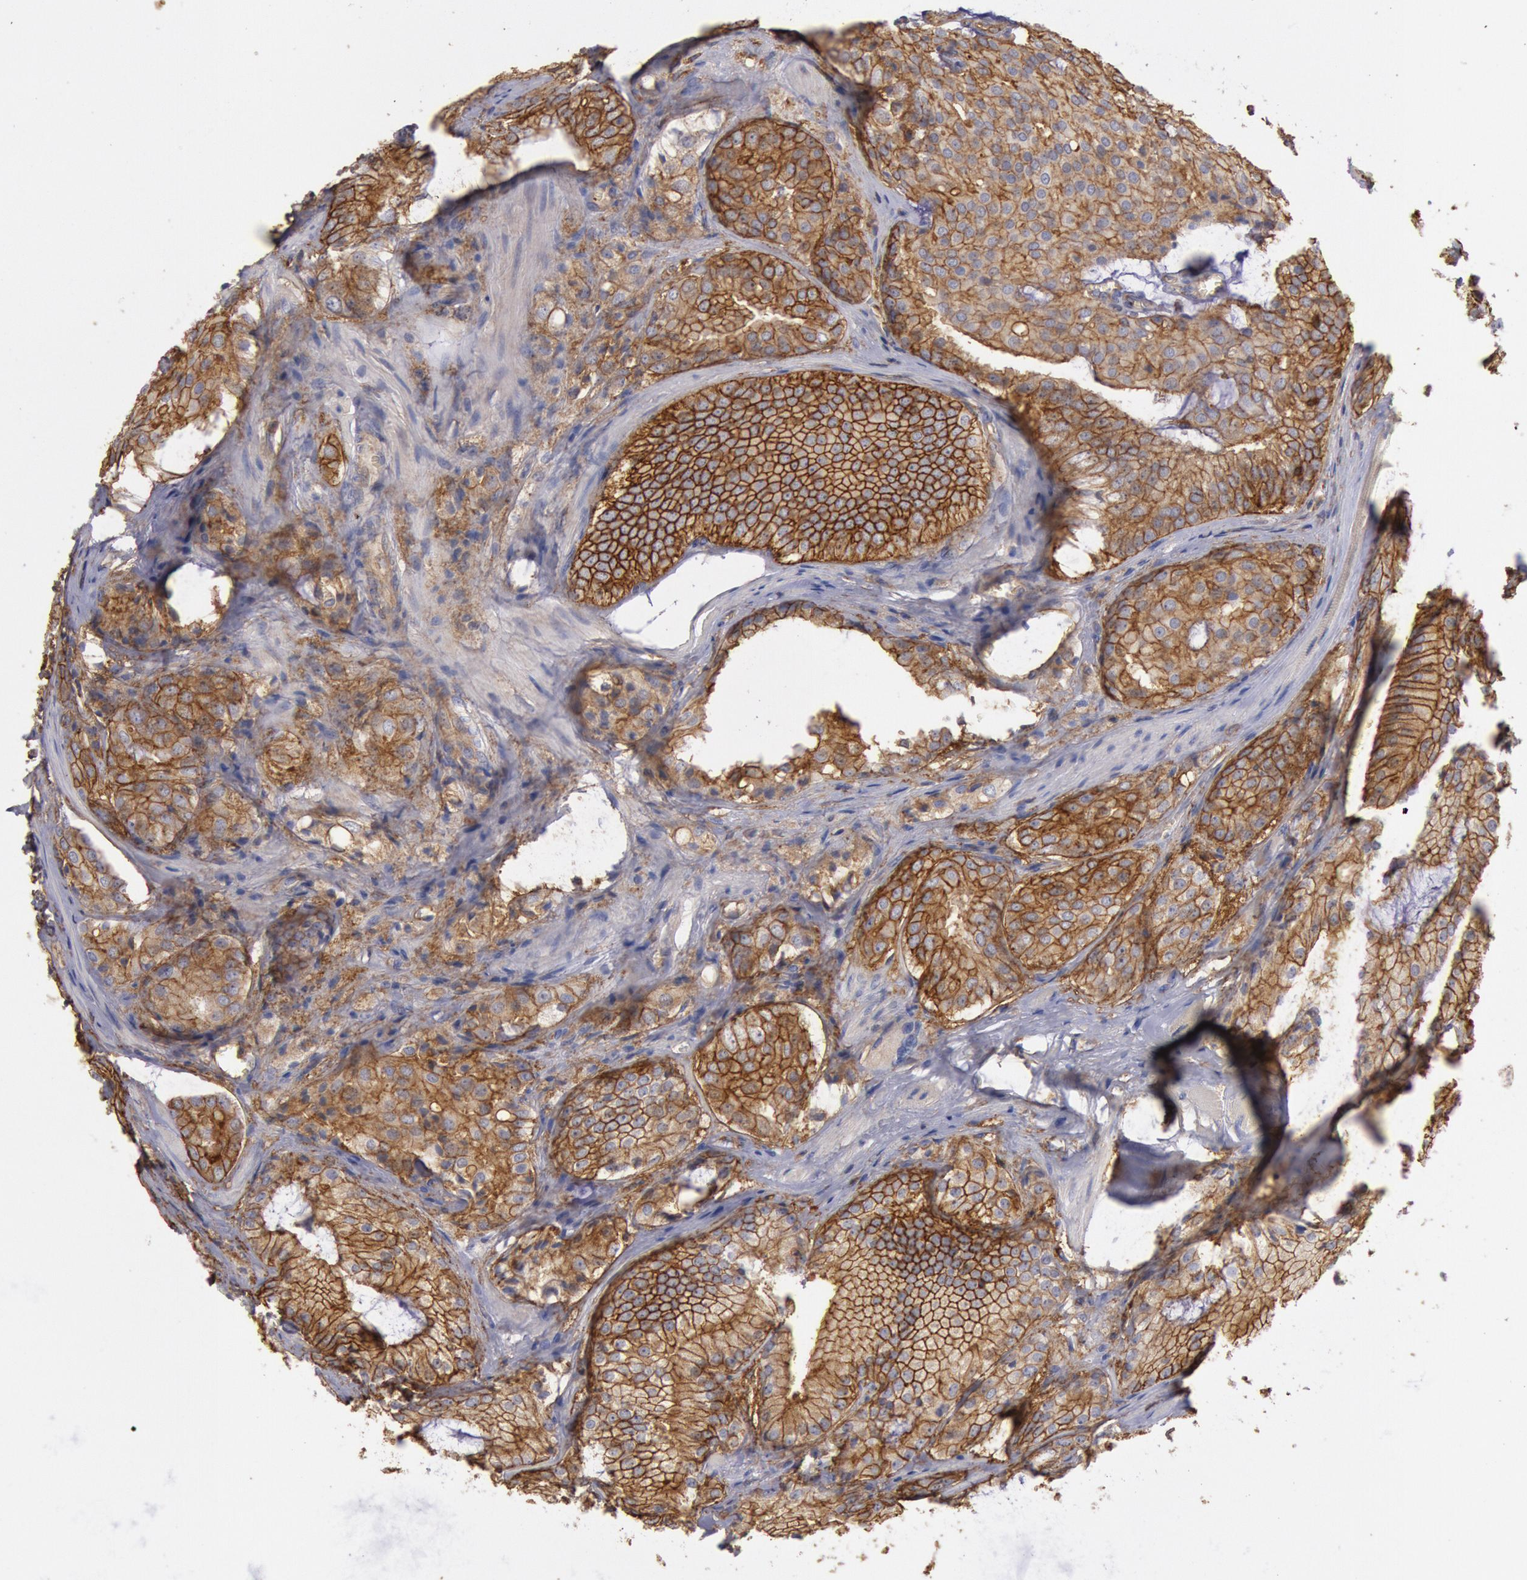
{"staining": {"intensity": "moderate", "quantity": ">75%", "location": "cytoplasmic/membranous"}, "tissue": "prostate cancer", "cell_type": "Tumor cells", "image_type": "cancer", "snomed": [{"axis": "morphology", "description": "Adenocarcinoma, Medium grade"}, {"axis": "topography", "description": "Prostate"}], "caption": "A histopathology image of human adenocarcinoma (medium-grade) (prostate) stained for a protein demonstrates moderate cytoplasmic/membranous brown staining in tumor cells.", "gene": "SNAP23", "patient": {"sex": "male", "age": 60}}